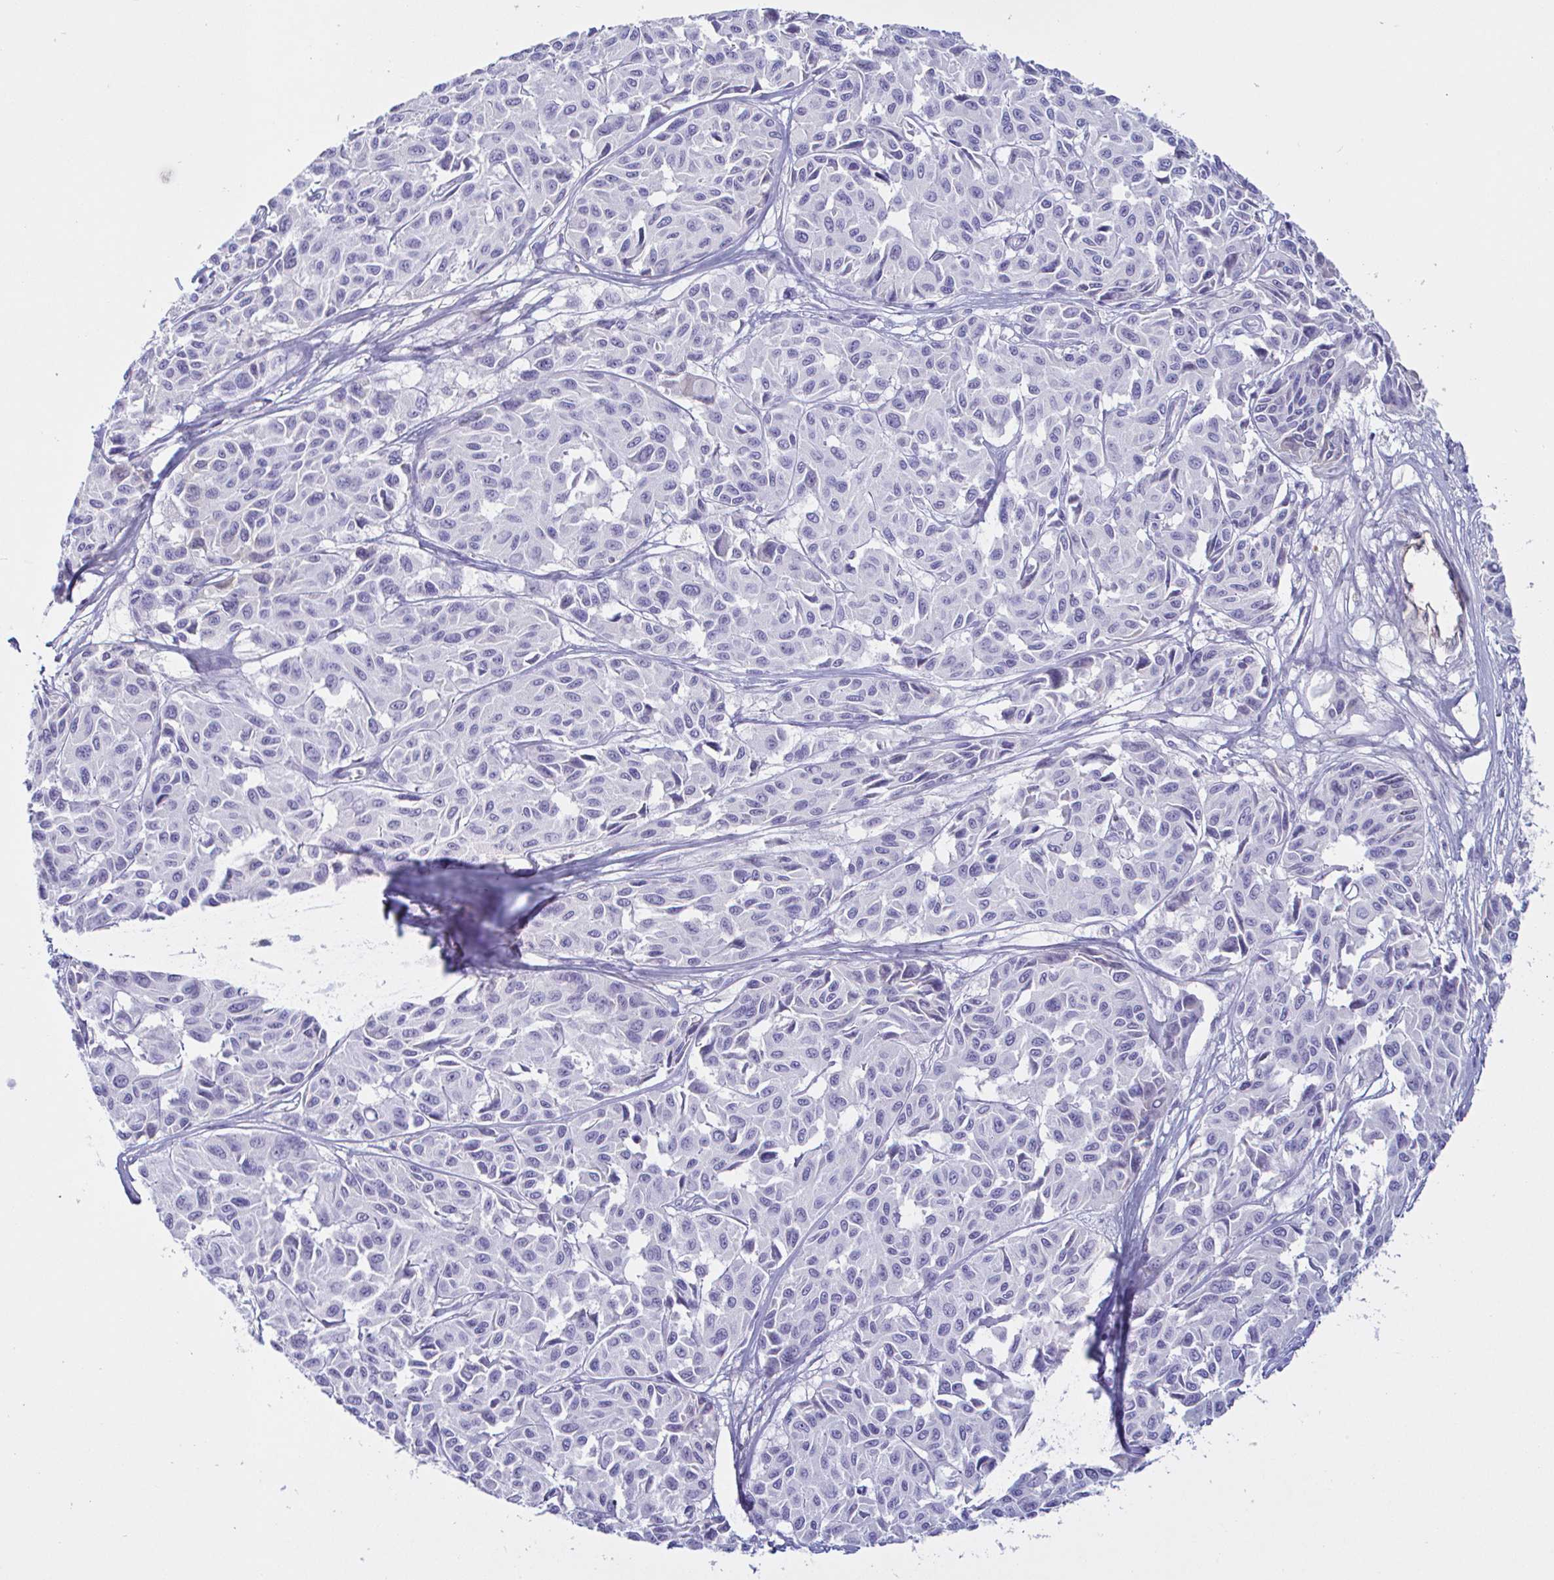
{"staining": {"intensity": "negative", "quantity": "none", "location": "none"}, "tissue": "melanoma", "cell_type": "Tumor cells", "image_type": "cancer", "snomed": [{"axis": "morphology", "description": "Malignant melanoma, NOS"}, {"axis": "topography", "description": "Skin"}], "caption": "Human malignant melanoma stained for a protein using immunohistochemistry exhibits no staining in tumor cells.", "gene": "SAA4", "patient": {"sex": "female", "age": 66}}